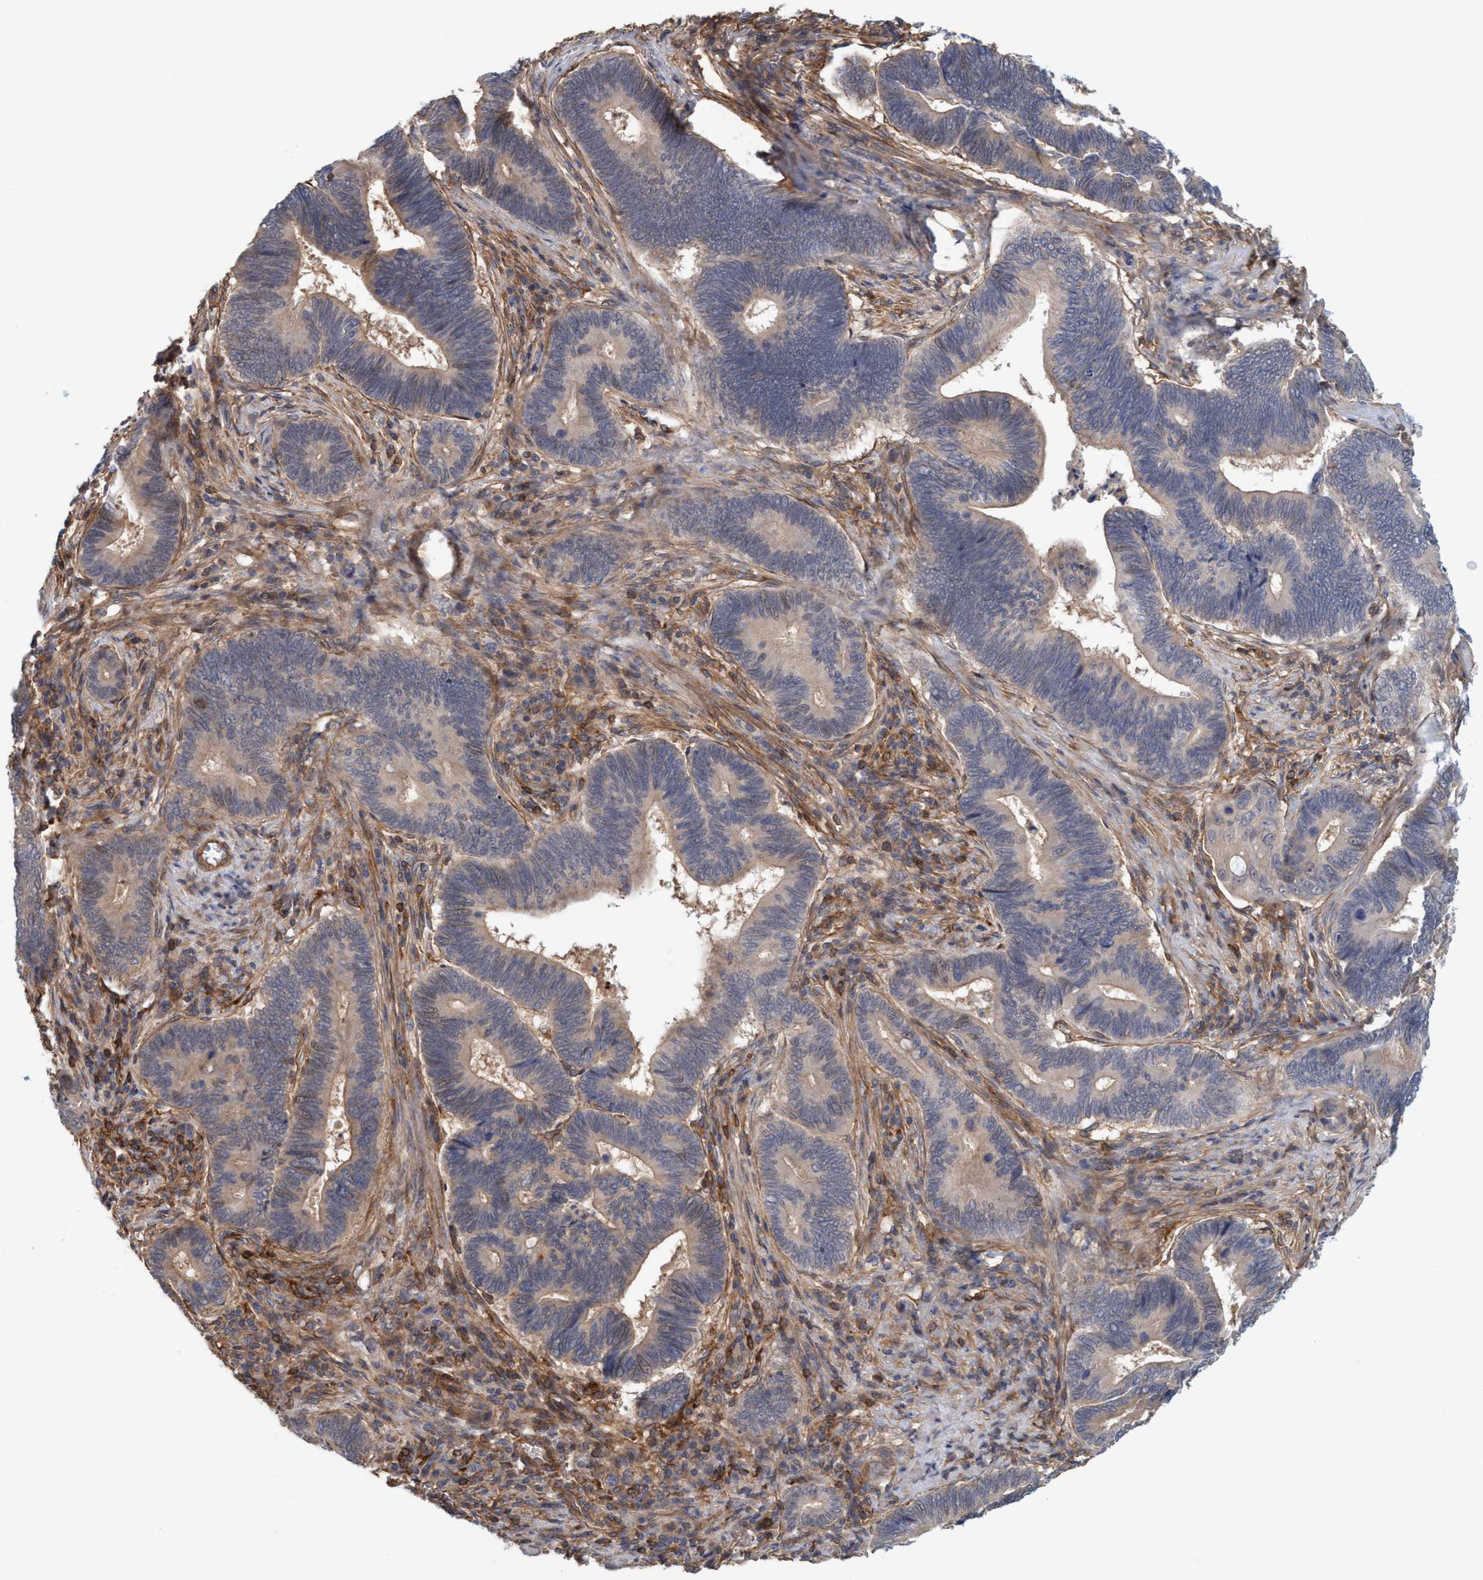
{"staining": {"intensity": "weak", "quantity": "<25%", "location": "nuclear"}, "tissue": "pancreatic cancer", "cell_type": "Tumor cells", "image_type": "cancer", "snomed": [{"axis": "morphology", "description": "Adenocarcinoma, NOS"}, {"axis": "topography", "description": "Pancreas"}], "caption": "Immunohistochemistry (IHC) histopathology image of pancreatic adenocarcinoma stained for a protein (brown), which reveals no expression in tumor cells.", "gene": "SPECC1", "patient": {"sex": "female", "age": 70}}